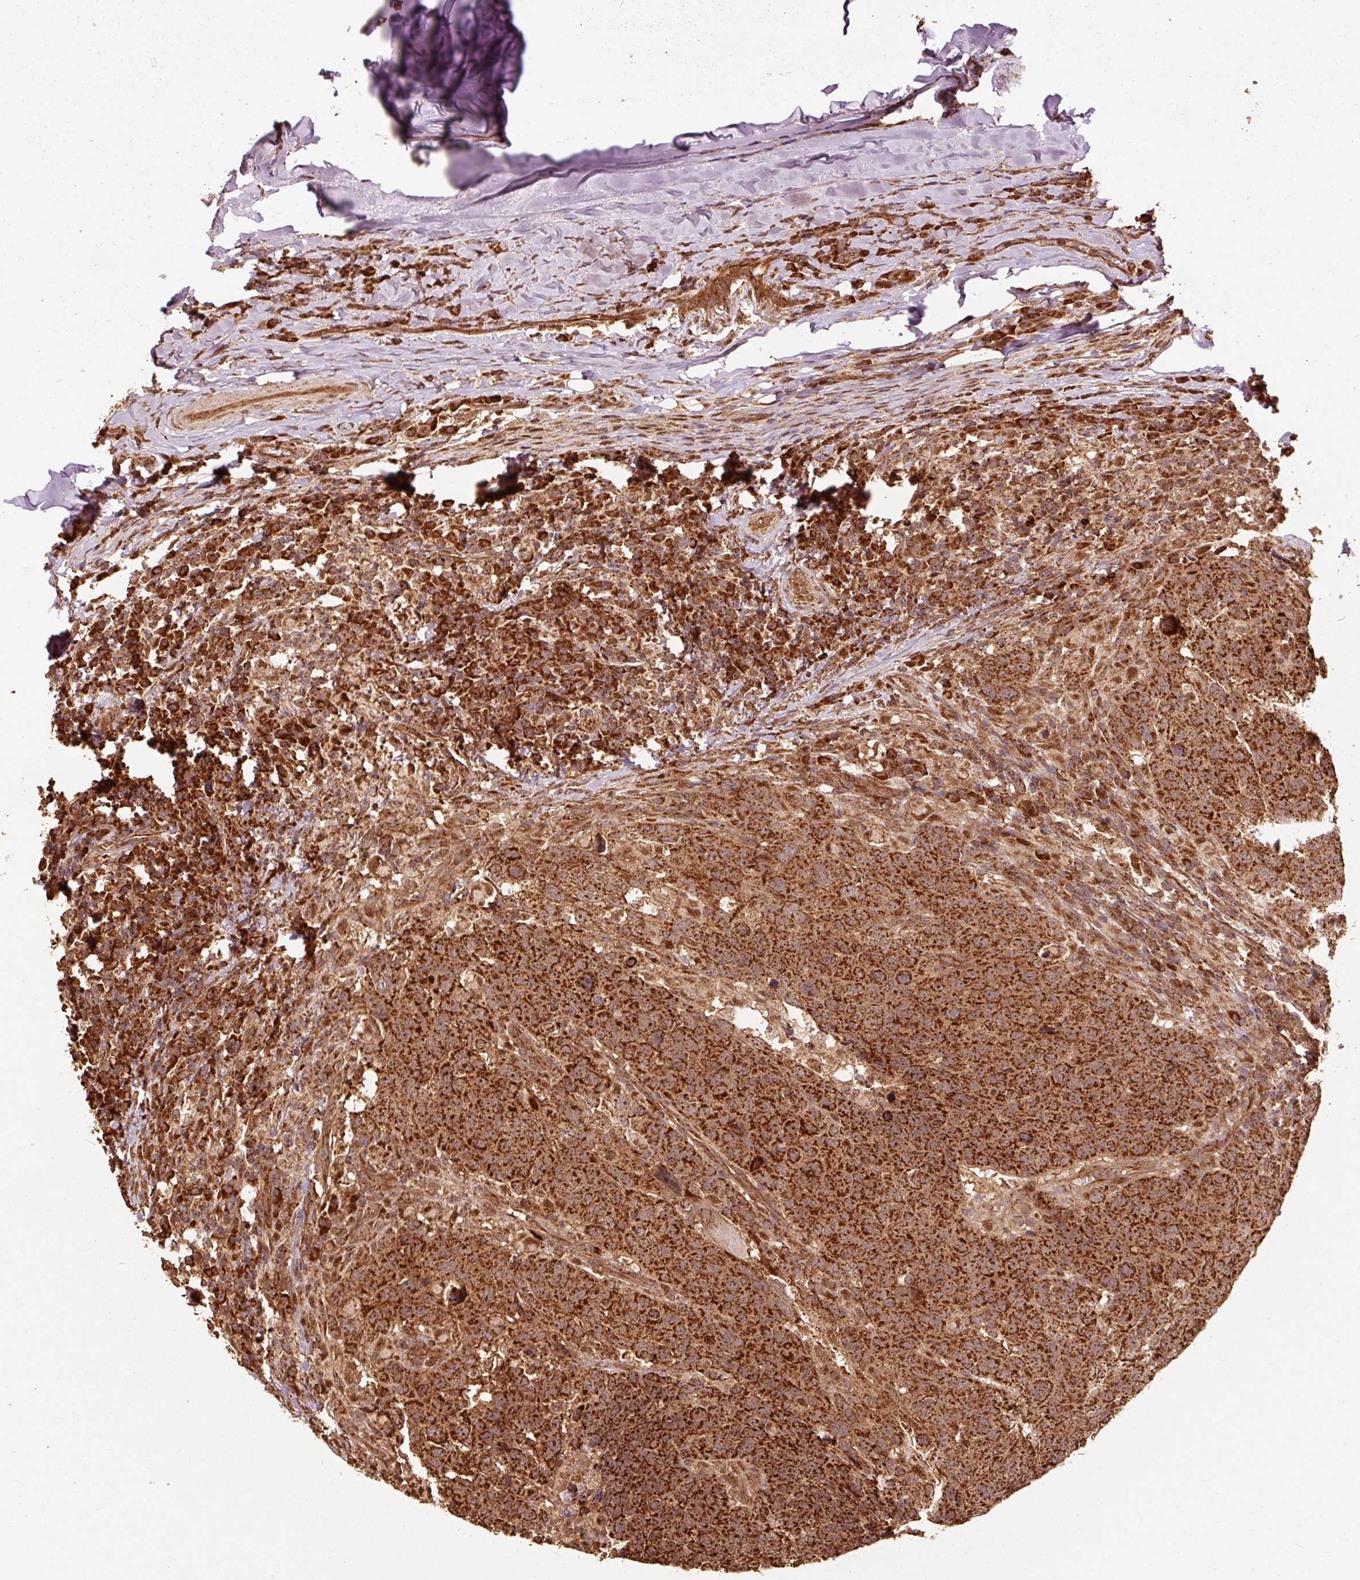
{"staining": {"intensity": "strong", "quantity": ">75%", "location": "cytoplasmic/membranous"}, "tissue": "head and neck cancer", "cell_type": "Tumor cells", "image_type": "cancer", "snomed": [{"axis": "morphology", "description": "Normal tissue, NOS"}, {"axis": "morphology", "description": "Squamous cell carcinoma, NOS"}, {"axis": "topography", "description": "Skeletal muscle"}, {"axis": "topography", "description": "Vascular tissue"}, {"axis": "topography", "description": "Peripheral nerve tissue"}, {"axis": "topography", "description": "Head-Neck"}], "caption": "A brown stain highlights strong cytoplasmic/membranous positivity of a protein in human head and neck cancer (squamous cell carcinoma) tumor cells. The staining is performed using DAB brown chromogen to label protein expression. The nuclei are counter-stained blue using hematoxylin.", "gene": "MRPL16", "patient": {"sex": "male", "age": 66}}